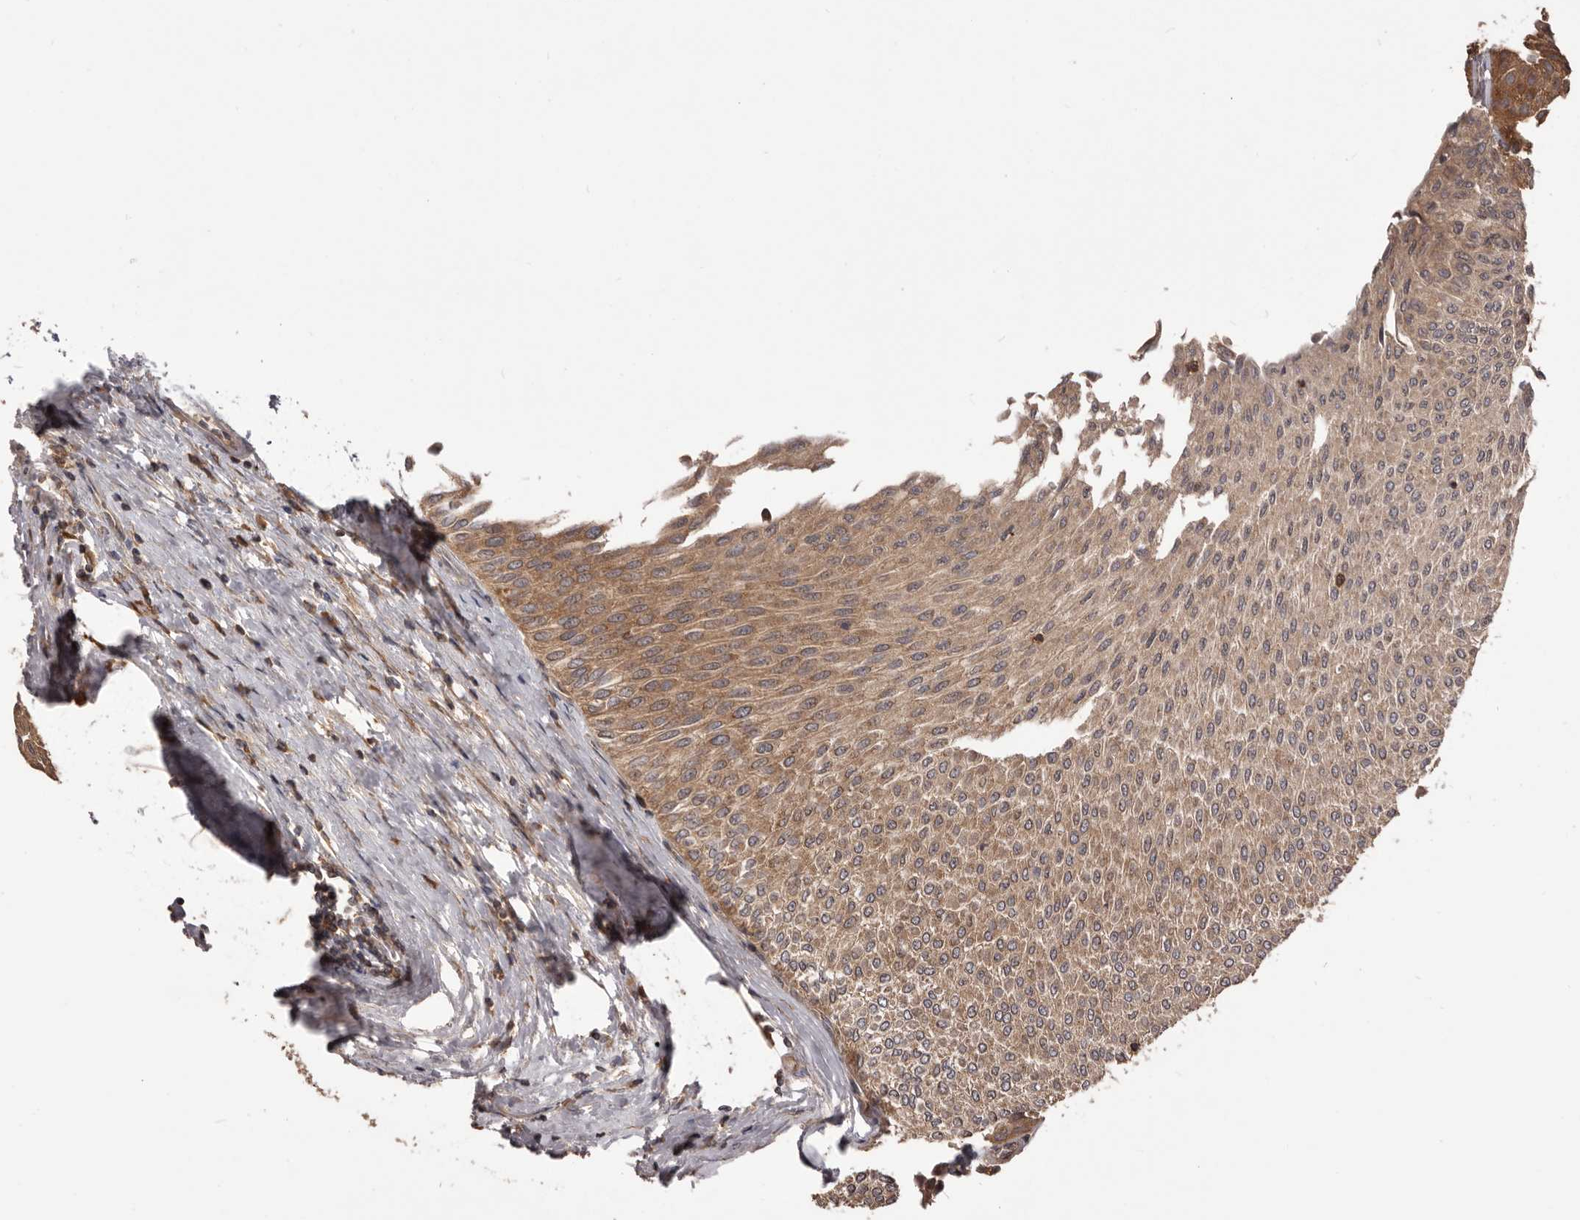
{"staining": {"intensity": "moderate", "quantity": ">75%", "location": "cytoplasmic/membranous"}, "tissue": "urothelial cancer", "cell_type": "Tumor cells", "image_type": "cancer", "snomed": [{"axis": "morphology", "description": "Urothelial carcinoma, Low grade"}, {"axis": "topography", "description": "Urinary bladder"}], "caption": "Immunohistochemical staining of low-grade urothelial carcinoma shows moderate cytoplasmic/membranous protein expression in approximately >75% of tumor cells. (DAB IHC with brightfield microscopy, high magnification).", "gene": "HBS1L", "patient": {"sex": "male", "age": 78}}